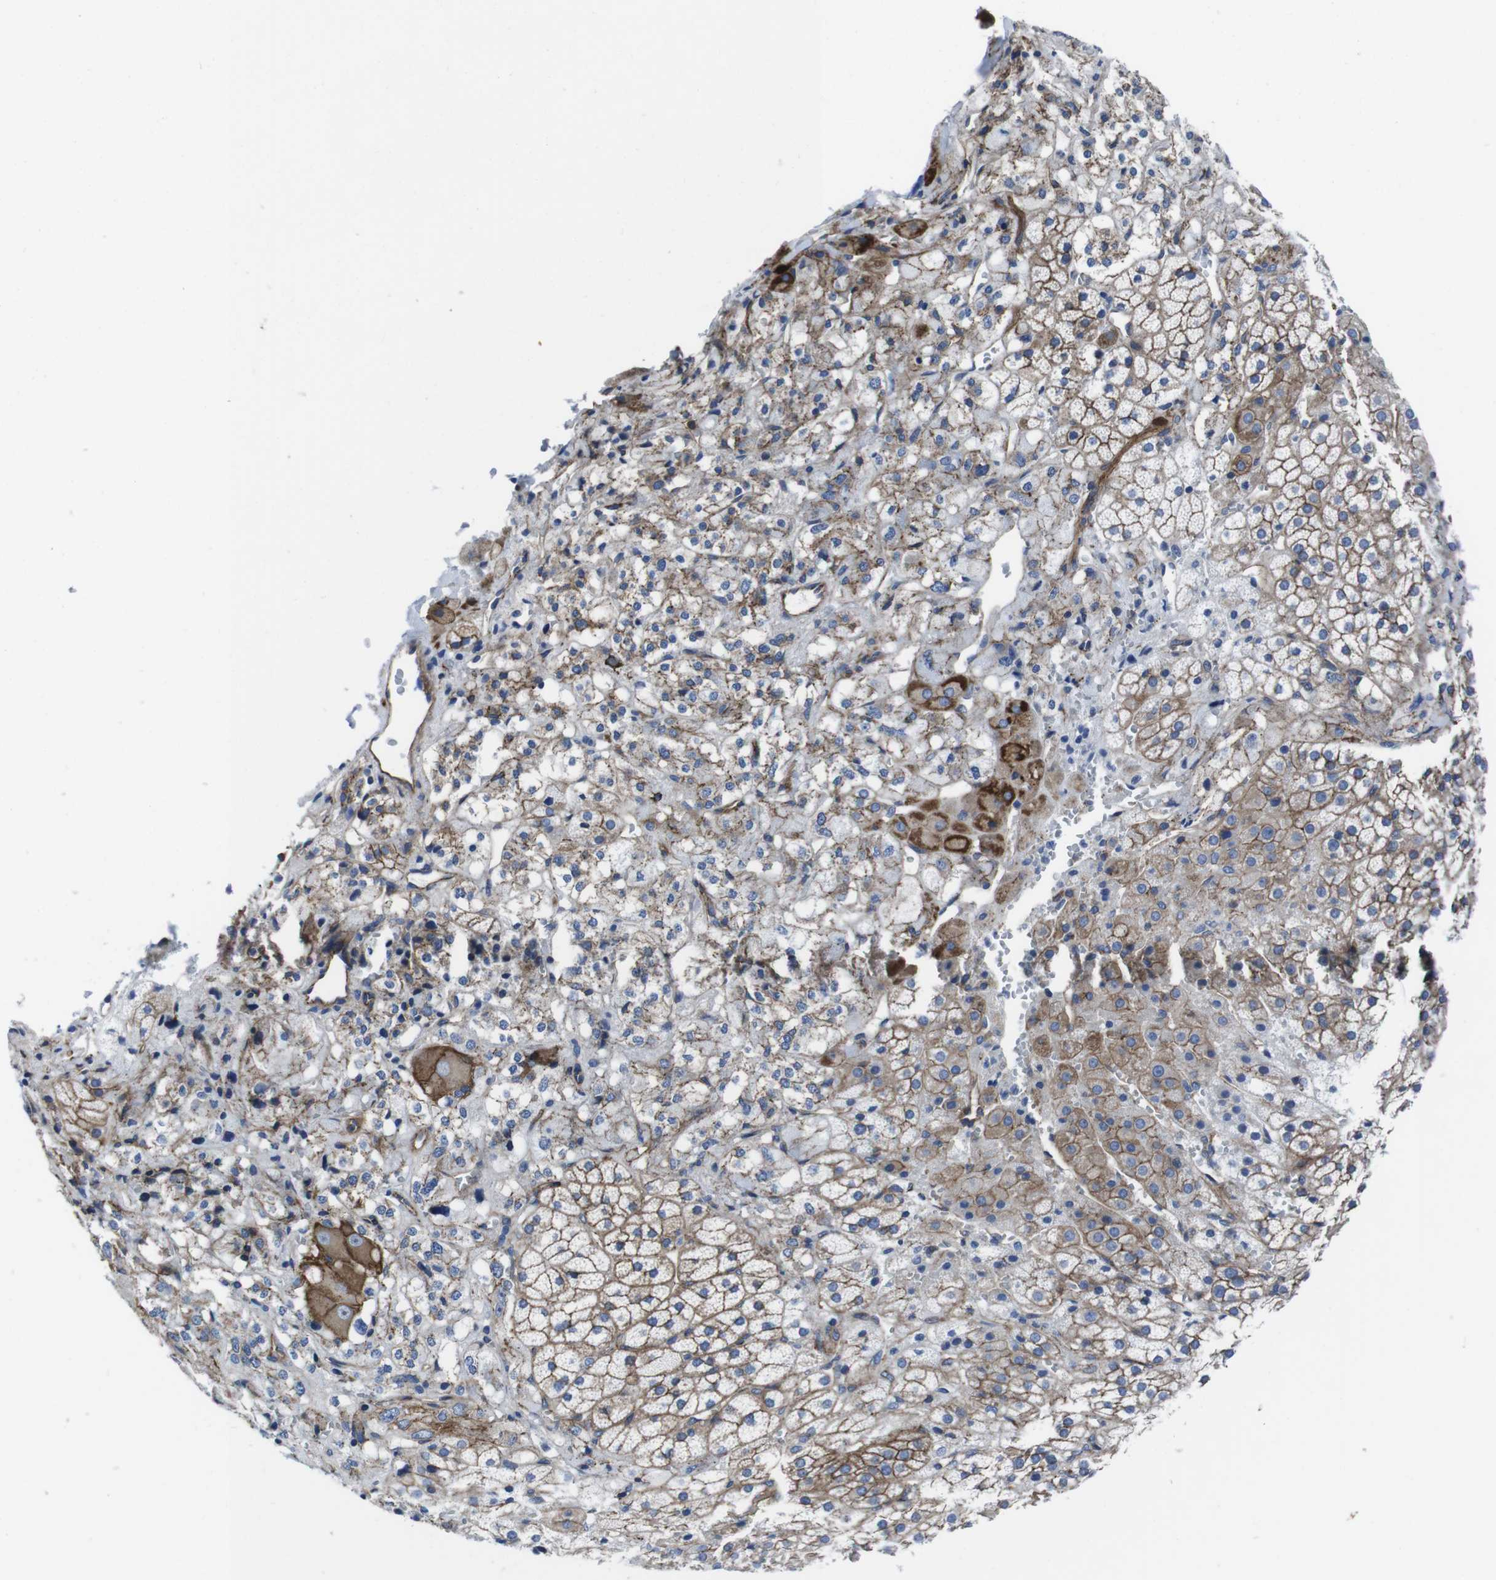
{"staining": {"intensity": "moderate", "quantity": ">75%", "location": "cytoplasmic/membranous"}, "tissue": "adrenal gland", "cell_type": "Glandular cells", "image_type": "normal", "snomed": [{"axis": "morphology", "description": "Normal tissue, NOS"}, {"axis": "topography", "description": "Adrenal gland"}], "caption": "Benign adrenal gland demonstrates moderate cytoplasmic/membranous expression in approximately >75% of glandular cells.", "gene": "NUMB", "patient": {"sex": "male", "age": 56}}